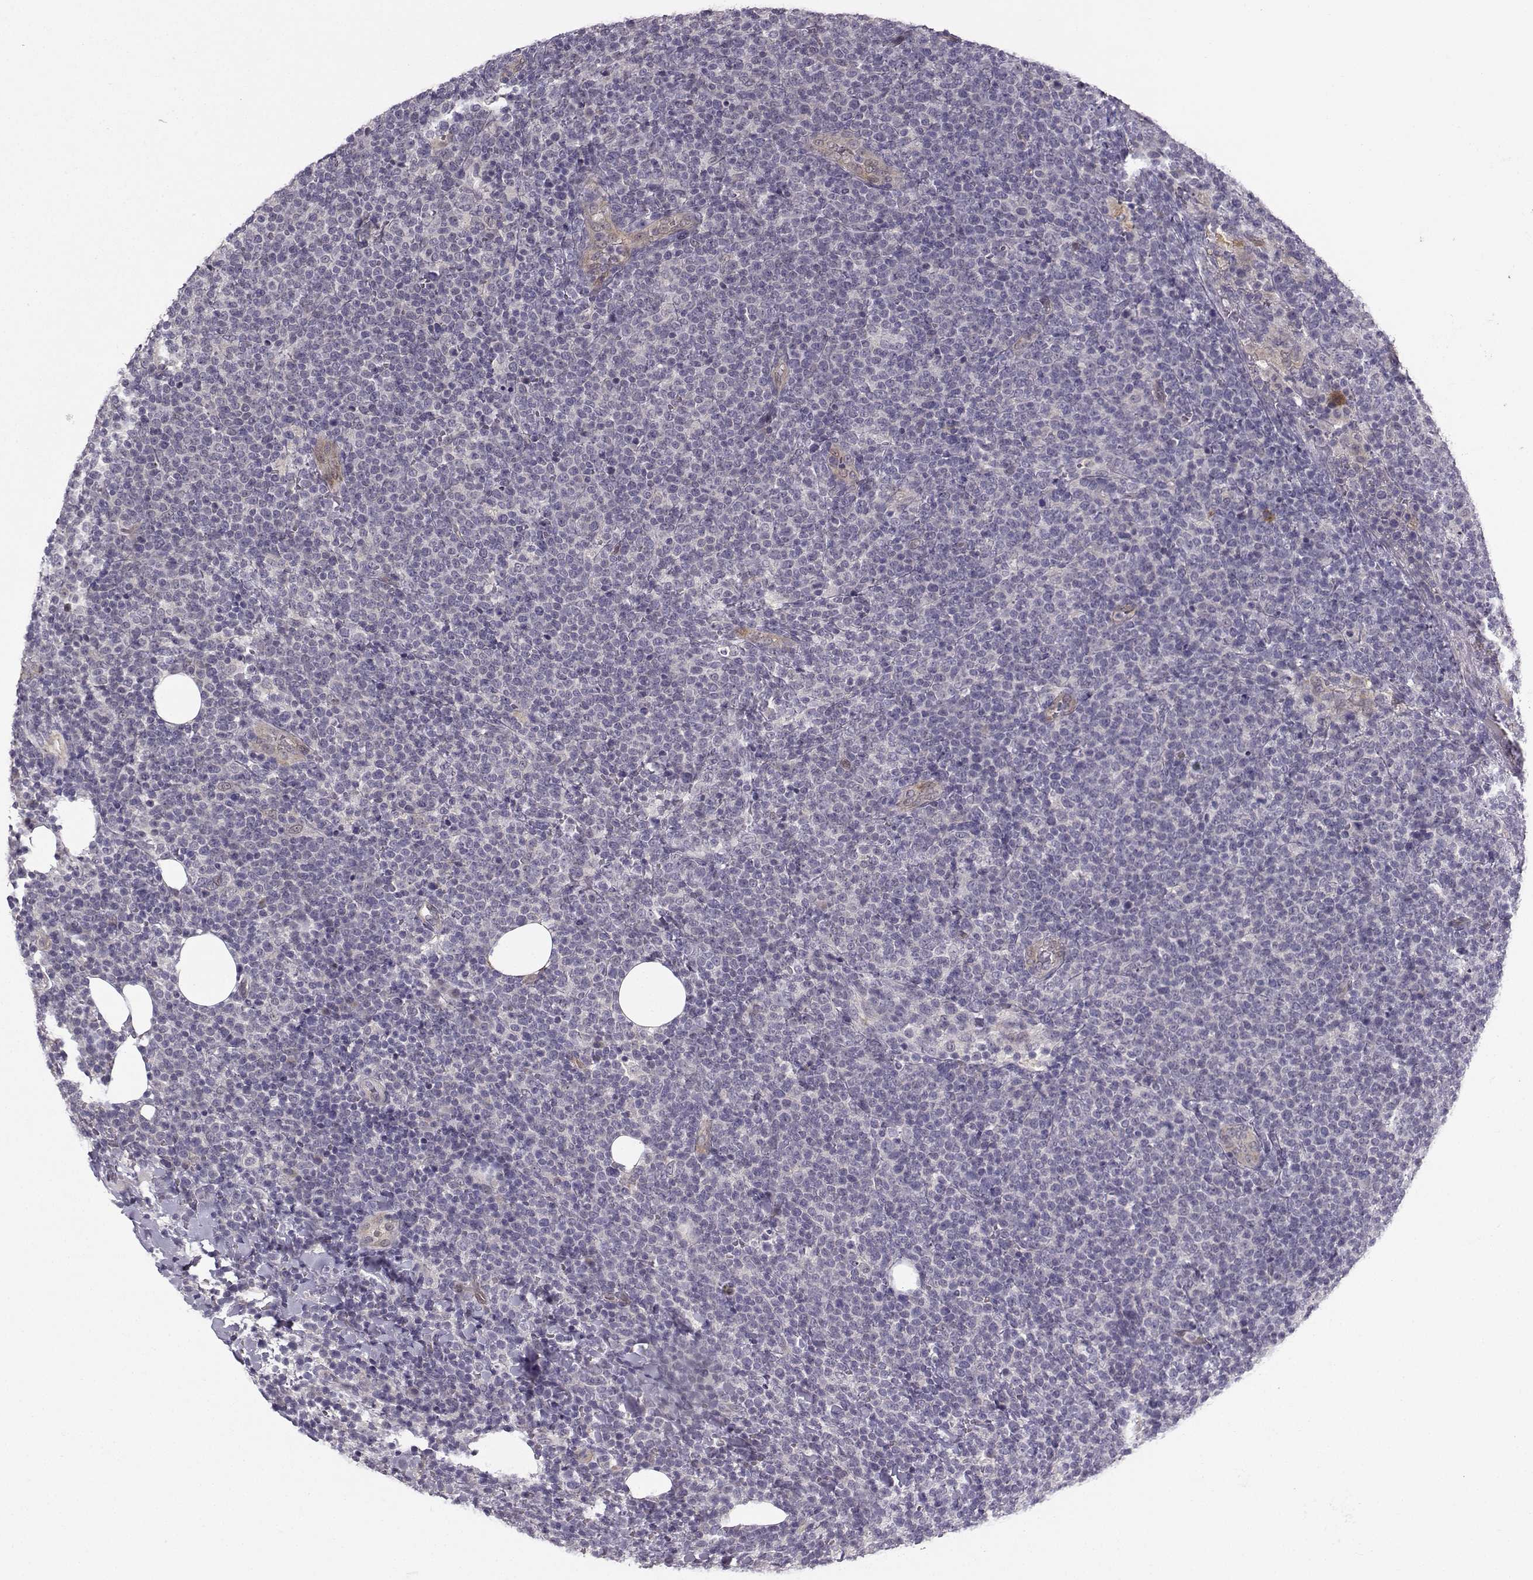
{"staining": {"intensity": "negative", "quantity": "none", "location": "none"}, "tissue": "lymphoma", "cell_type": "Tumor cells", "image_type": "cancer", "snomed": [{"axis": "morphology", "description": "Malignant lymphoma, non-Hodgkin's type, High grade"}, {"axis": "topography", "description": "Lymph node"}], "caption": "IHC image of human lymphoma stained for a protein (brown), which shows no expression in tumor cells.", "gene": "NQO1", "patient": {"sex": "male", "age": 61}}